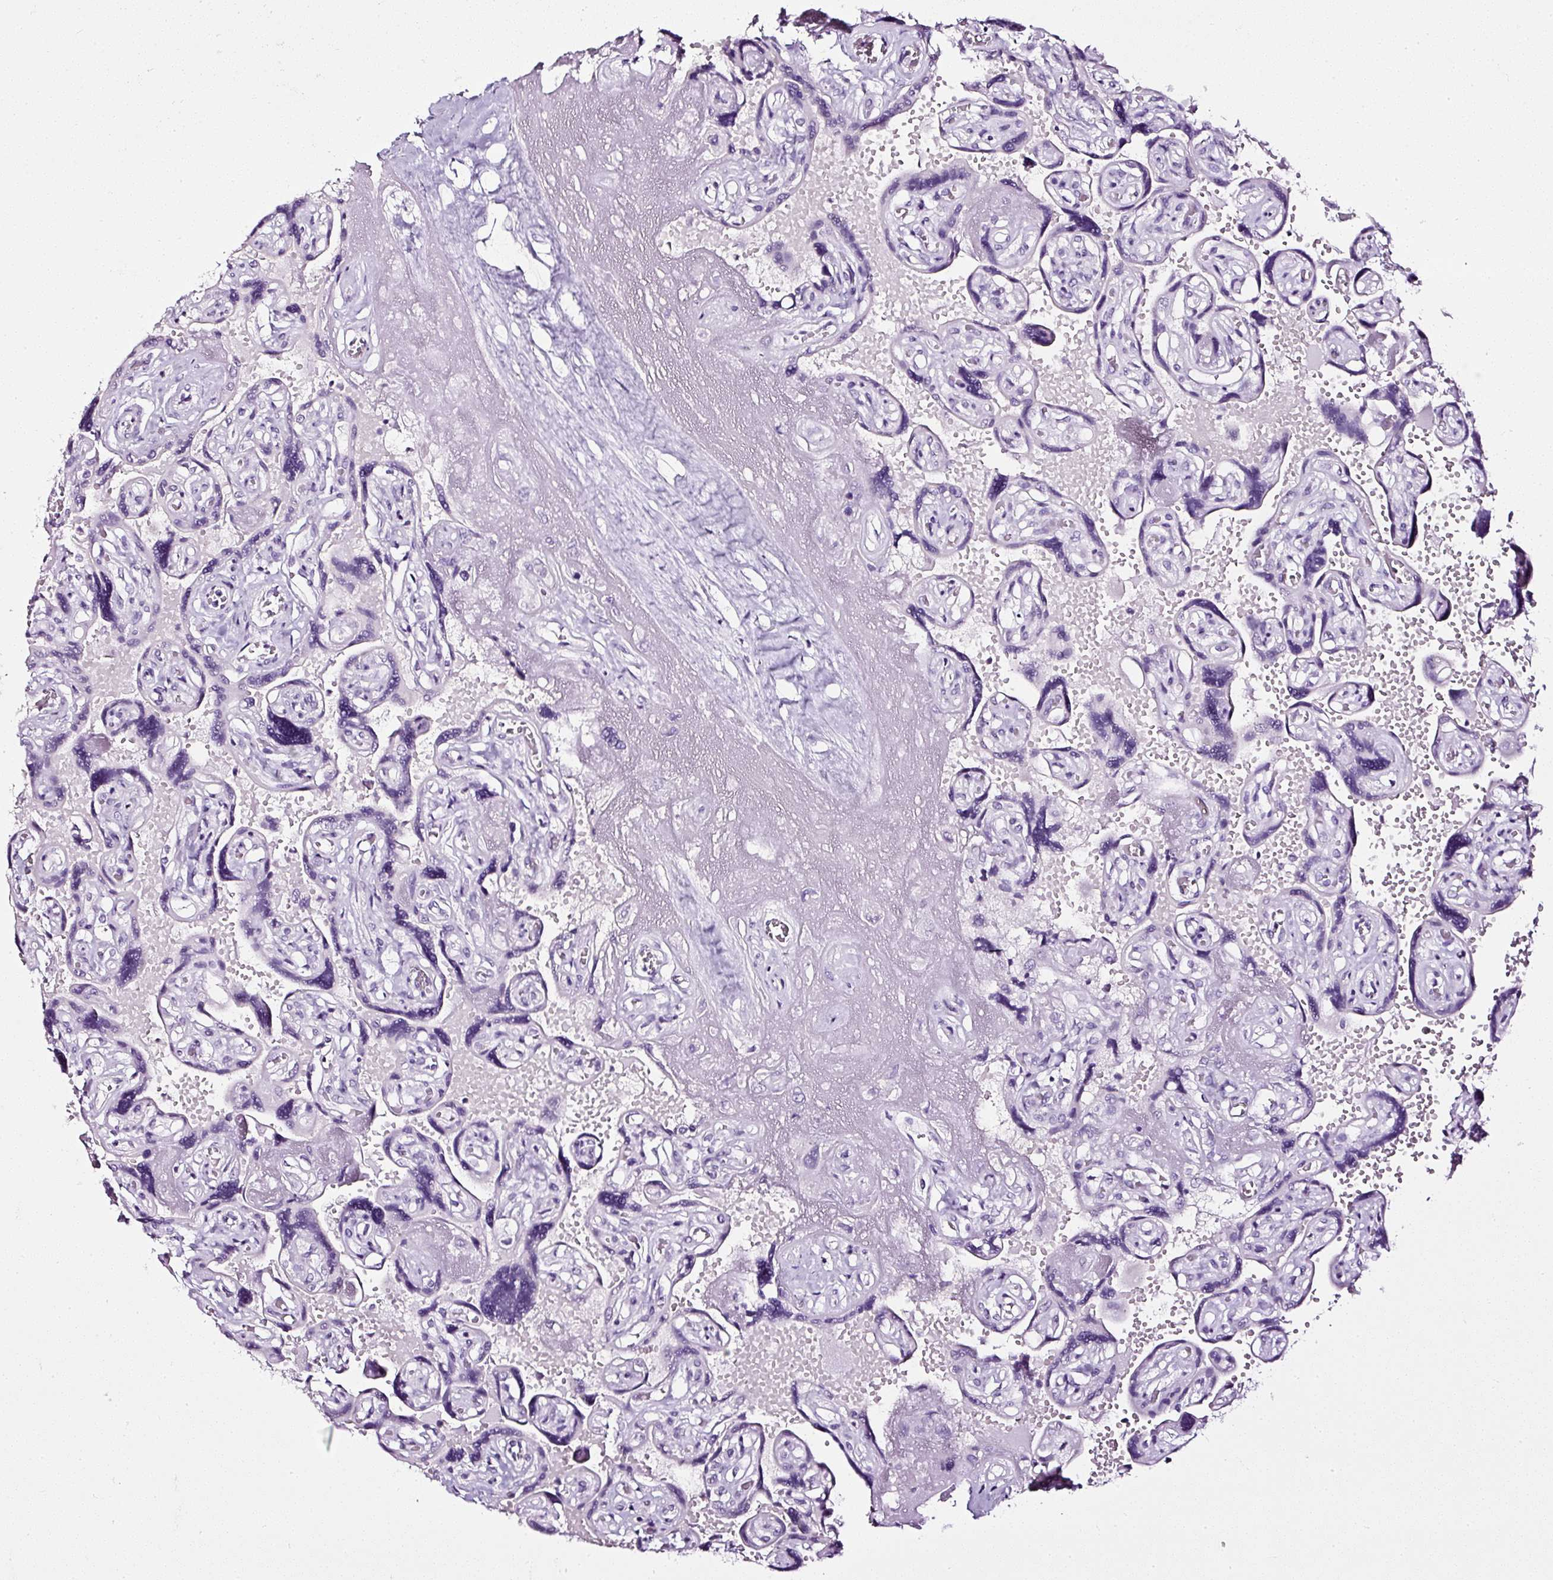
{"staining": {"intensity": "negative", "quantity": "none", "location": "none"}, "tissue": "placenta", "cell_type": "Decidual cells", "image_type": "normal", "snomed": [{"axis": "morphology", "description": "Normal tissue, NOS"}, {"axis": "topography", "description": "Placenta"}], "caption": "This is an immunohistochemistry (IHC) photomicrograph of benign human placenta. There is no positivity in decidual cells.", "gene": "ATP2A1", "patient": {"sex": "female", "age": 32}}